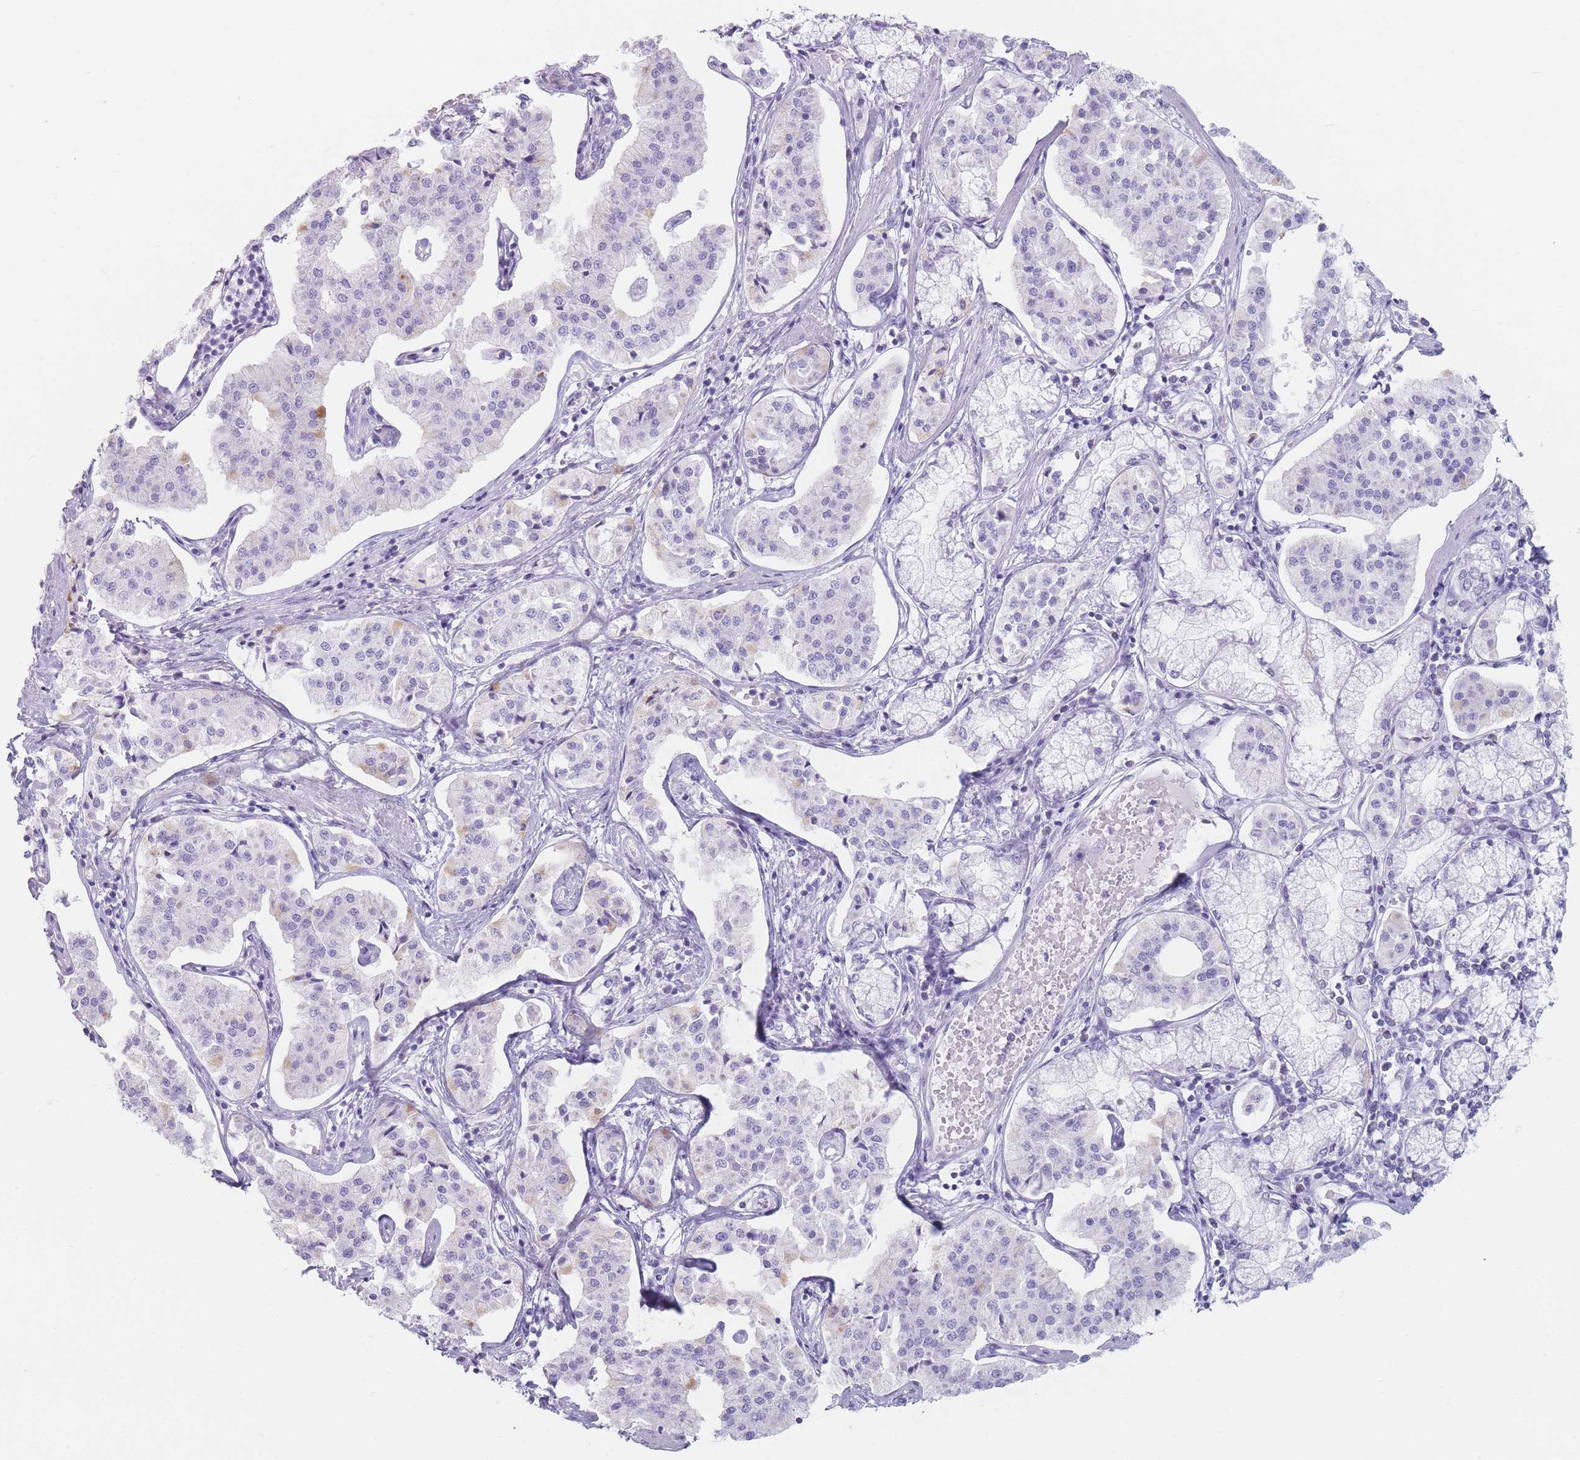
{"staining": {"intensity": "negative", "quantity": "none", "location": "none"}, "tissue": "pancreatic cancer", "cell_type": "Tumor cells", "image_type": "cancer", "snomed": [{"axis": "morphology", "description": "Adenocarcinoma, NOS"}, {"axis": "topography", "description": "Pancreas"}], "caption": "Immunohistochemical staining of adenocarcinoma (pancreatic) reveals no significant positivity in tumor cells.", "gene": "GPR12", "patient": {"sex": "female", "age": 50}}